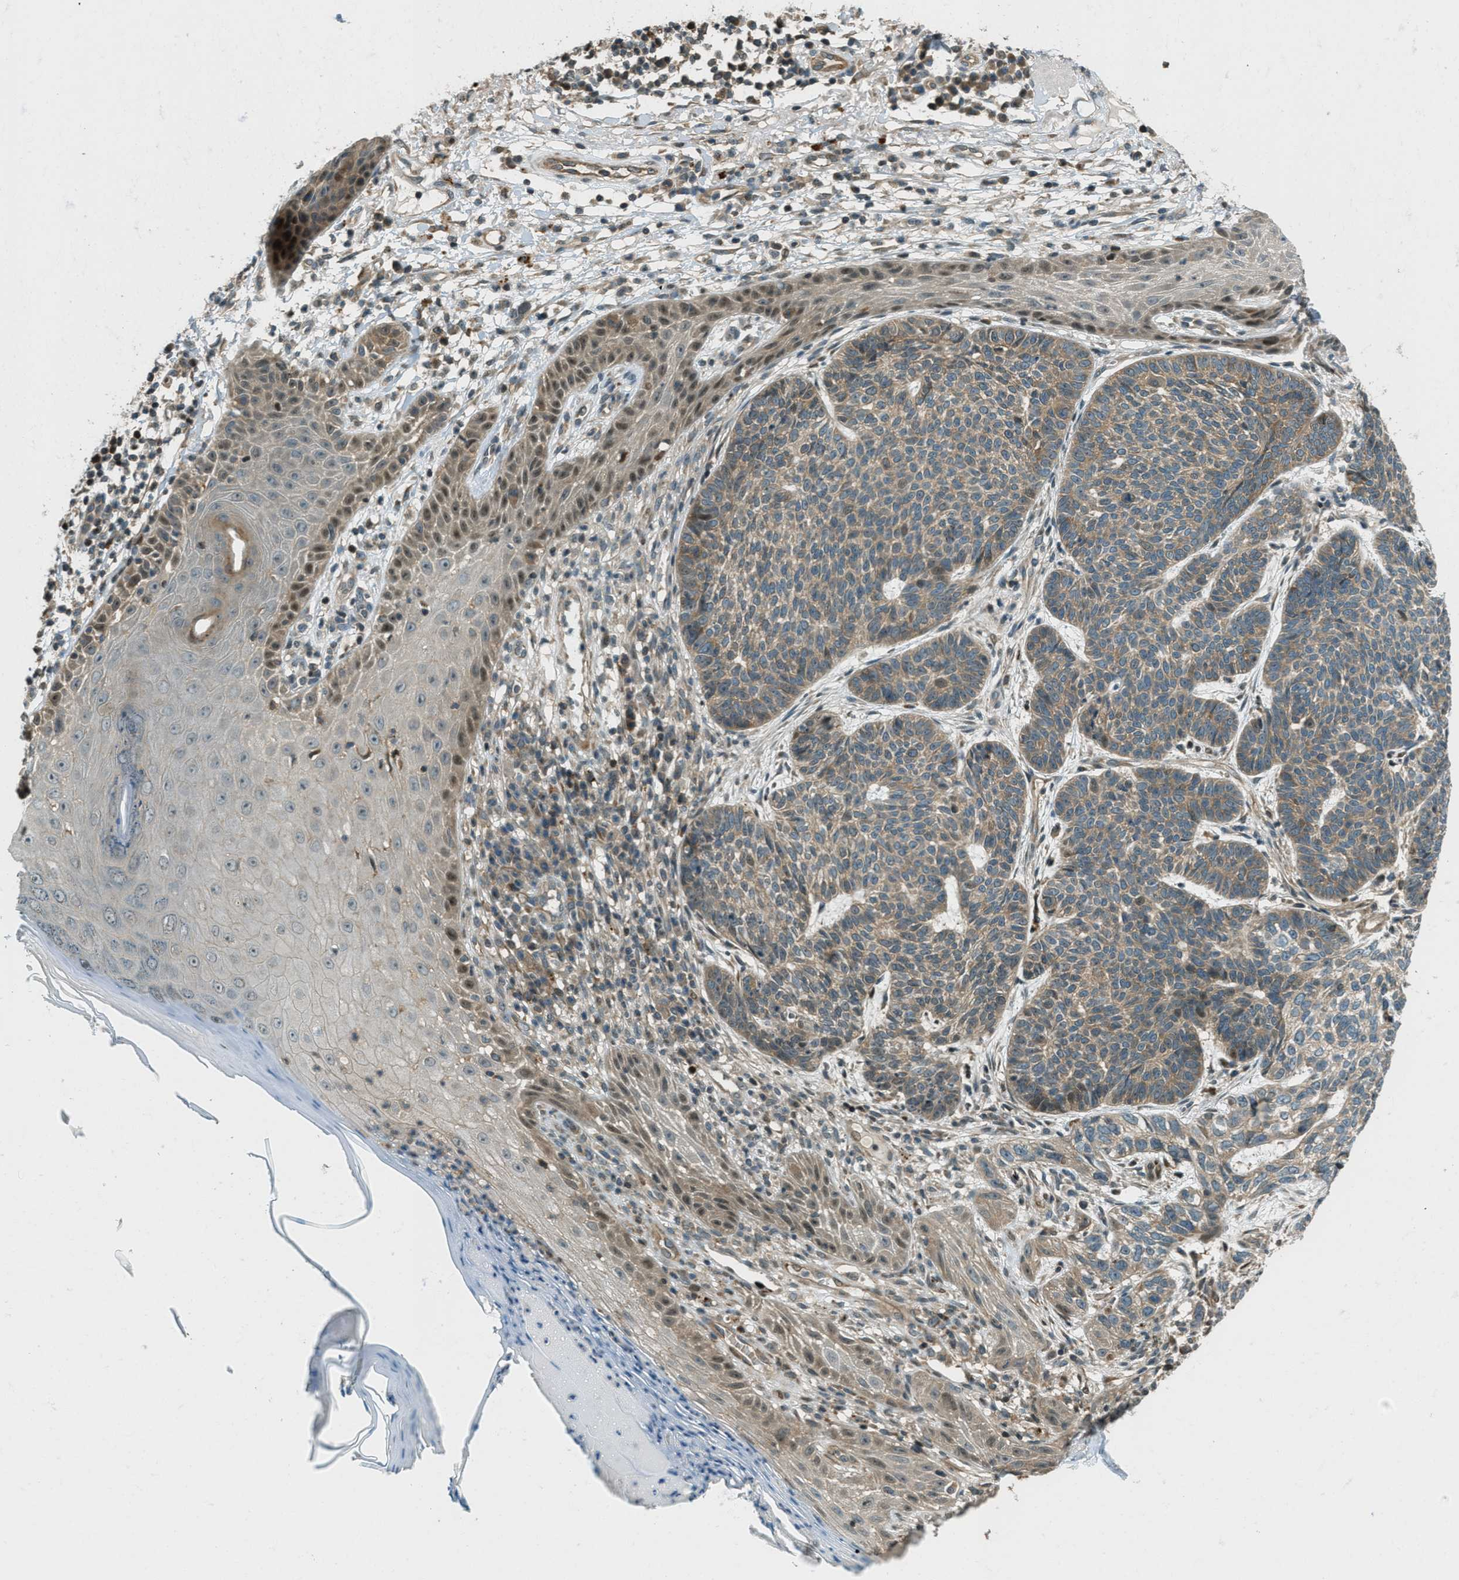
{"staining": {"intensity": "moderate", "quantity": "25%-75%", "location": "cytoplasmic/membranous"}, "tissue": "skin cancer", "cell_type": "Tumor cells", "image_type": "cancer", "snomed": [{"axis": "morphology", "description": "Normal tissue, NOS"}, {"axis": "morphology", "description": "Basal cell carcinoma"}, {"axis": "topography", "description": "Skin"}], "caption": "There is medium levels of moderate cytoplasmic/membranous staining in tumor cells of basal cell carcinoma (skin), as demonstrated by immunohistochemical staining (brown color).", "gene": "PTPN23", "patient": {"sex": "male", "age": 79}}